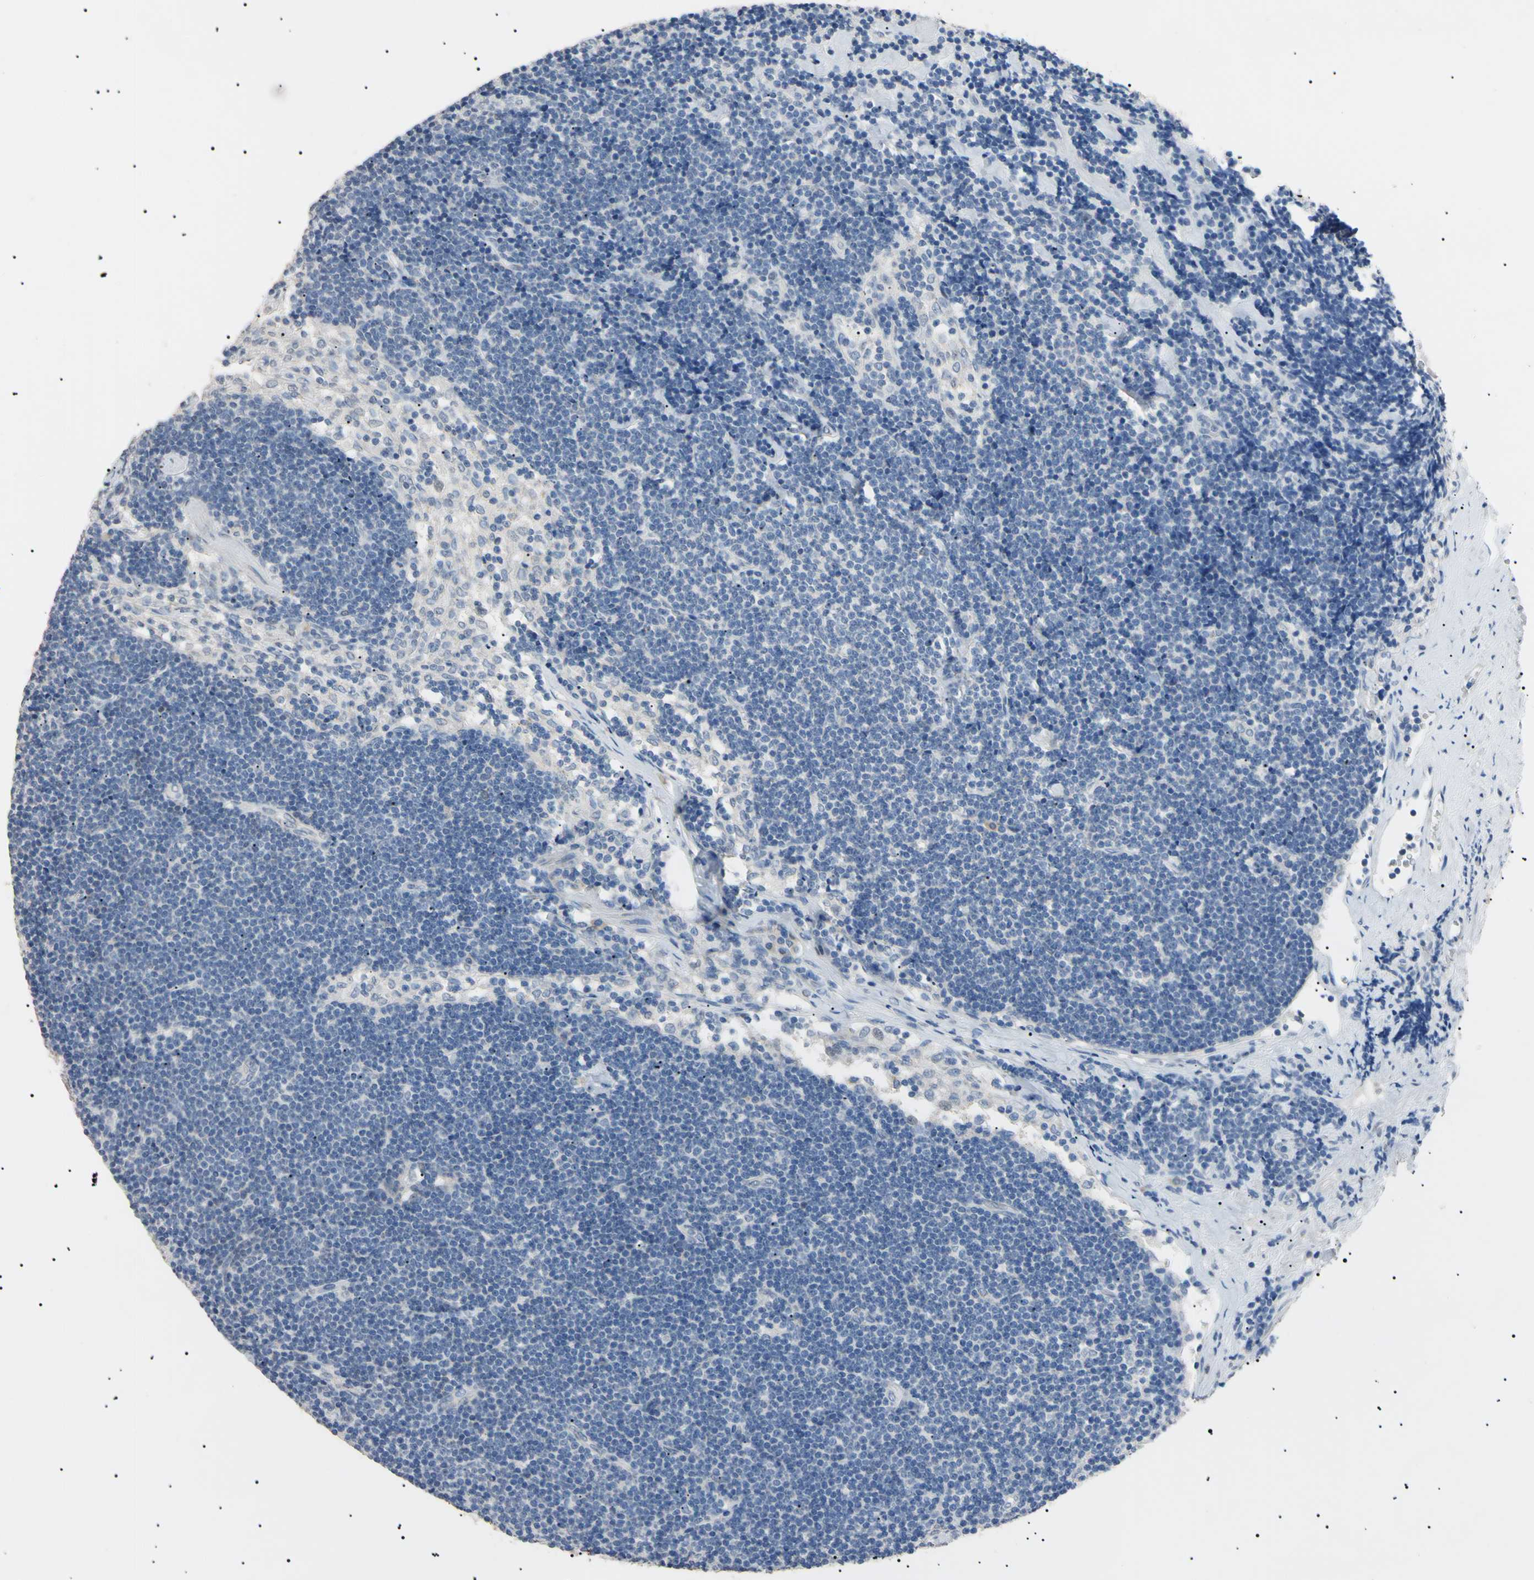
{"staining": {"intensity": "negative", "quantity": "none", "location": "none"}, "tissue": "lymph node", "cell_type": "Germinal center cells", "image_type": "normal", "snomed": [{"axis": "morphology", "description": "Normal tissue, NOS"}, {"axis": "topography", "description": "Lymph node"}], "caption": "Benign lymph node was stained to show a protein in brown. There is no significant staining in germinal center cells. (Brightfield microscopy of DAB (3,3'-diaminobenzidine) immunohistochemistry (IHC) at high magnification).", "gene": "CGB3", "patient": {"sex": "male", "age": 63}}